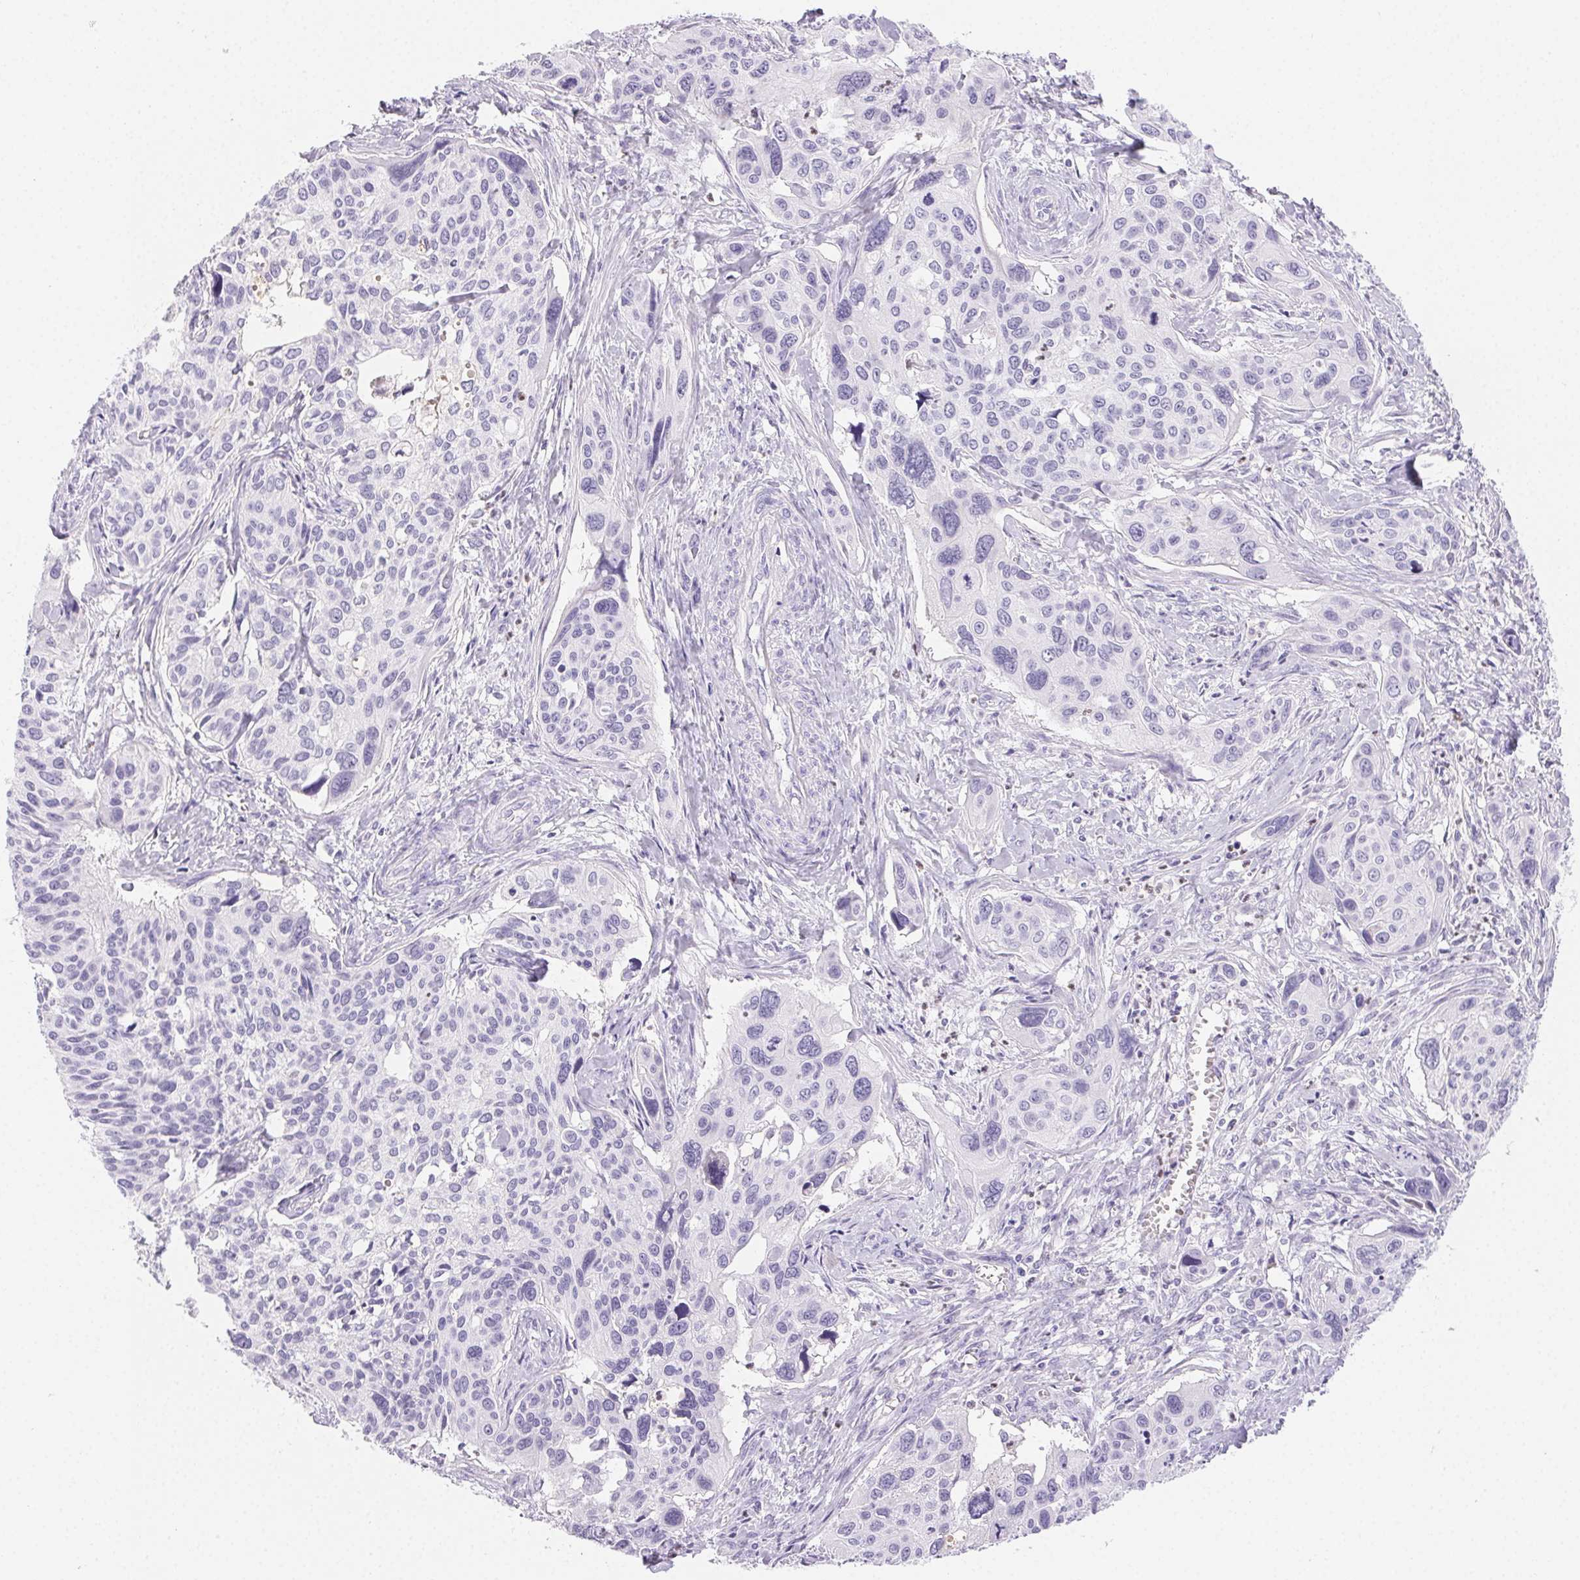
{"staining": {"intensity": "negative", "quantity": "none", "location": "none"}, "tissue": "cervical cancer", "cell_type": "Tumor cells", "image_type": "cancer", "snomed": [{"axis": "morphology", "description": "Squamous cell carcinoma, NOS"}, {"axis": "topography", "description": "Cervix"}], "caption": "There is no significant staining in tumor cells of cervical cancer (squamous cell carcinoma).", "gene": "PADI4", "patient": {"sex": "female", "age": 31}}